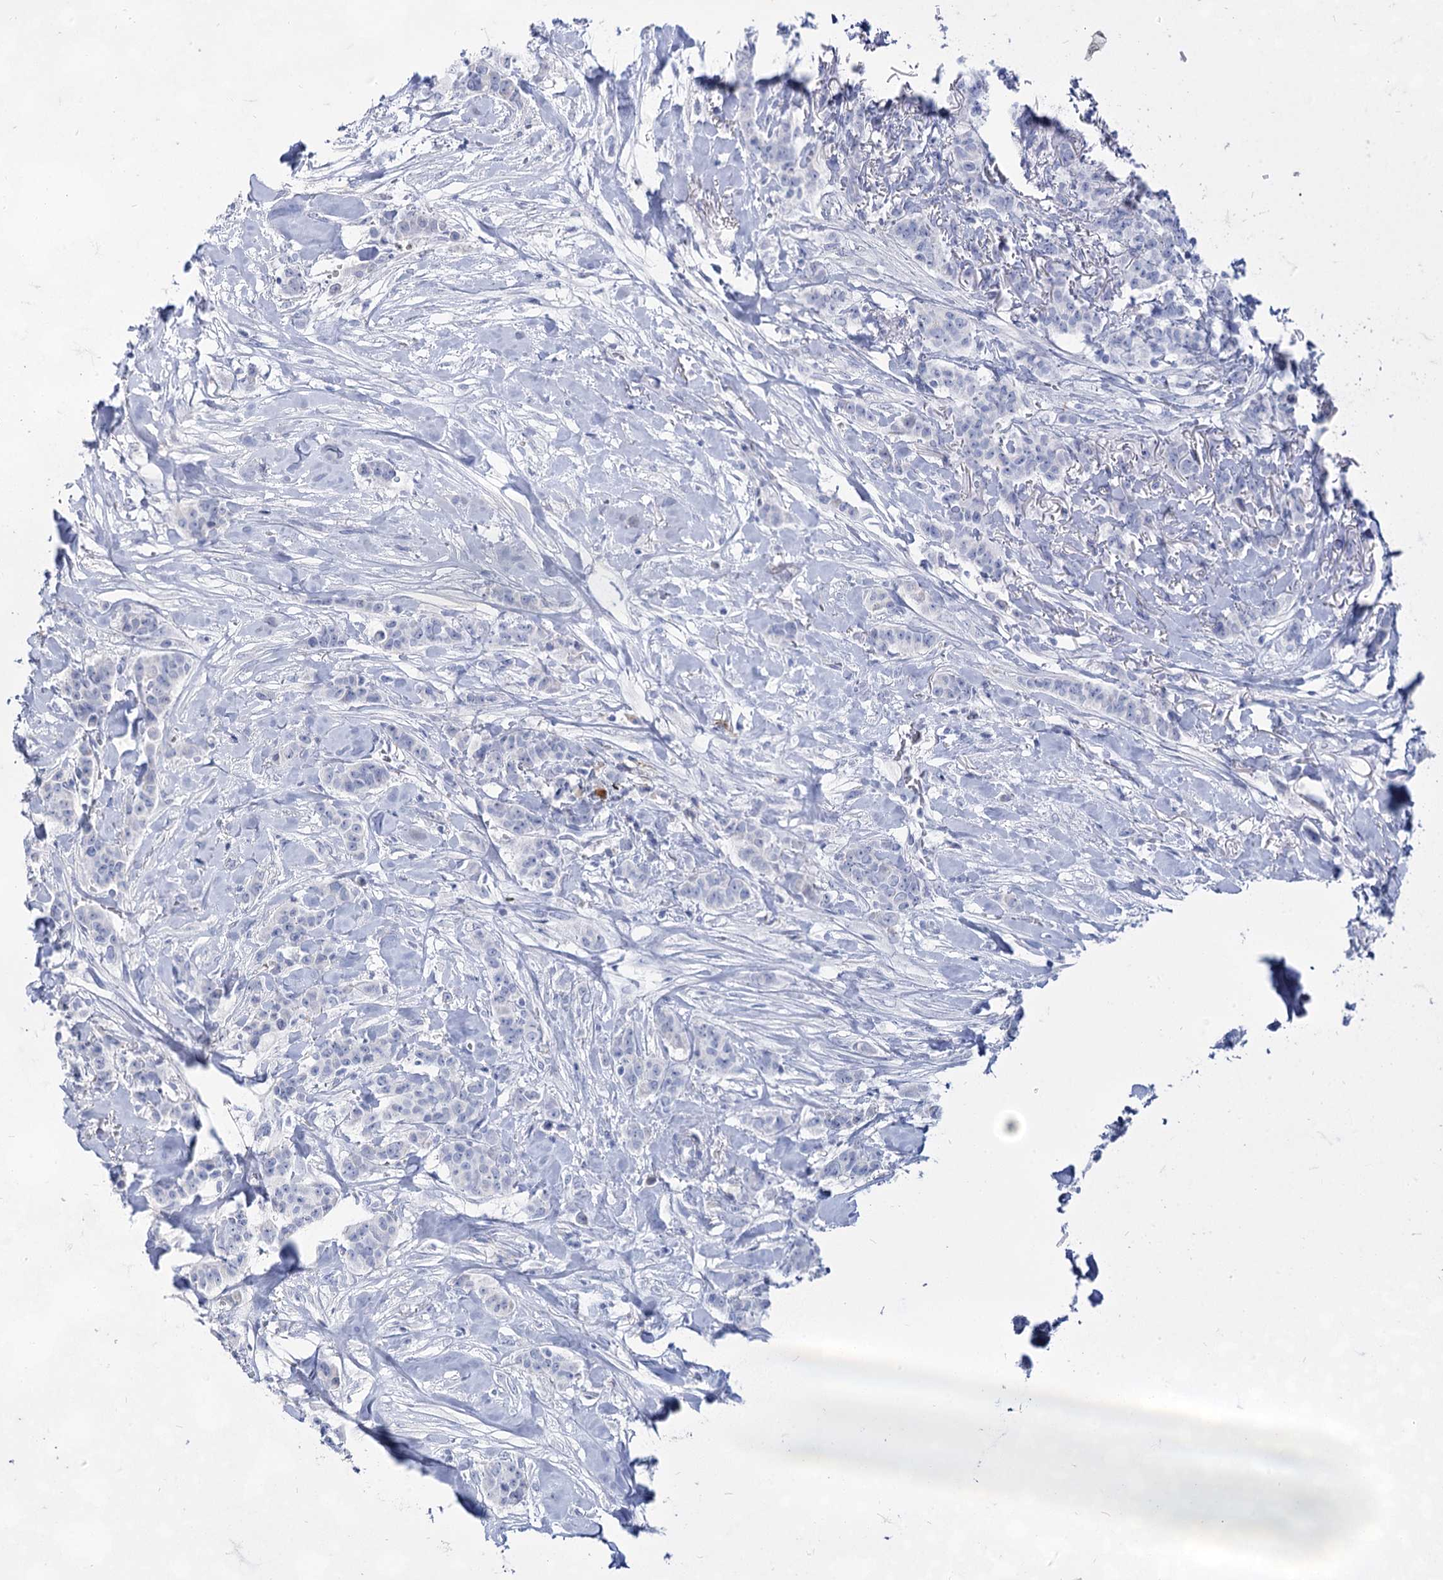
{"staining": {"intensity": "negative", "quantity": "none", "location": "none"}, "tissue": "breast cancer", "cell_type": "Tumor cells", "image_type": "cancer", "snomed": [{"axis": "morphology", "description": "Duct carcinoma"}, {"axis": "topography", "description": "Breast"}], "caption": "IHC of human breast cancer demonstrates no expression in tumor cells.", "gene": "ACRV1", "patient": {"sex": "female", "age": 40}}